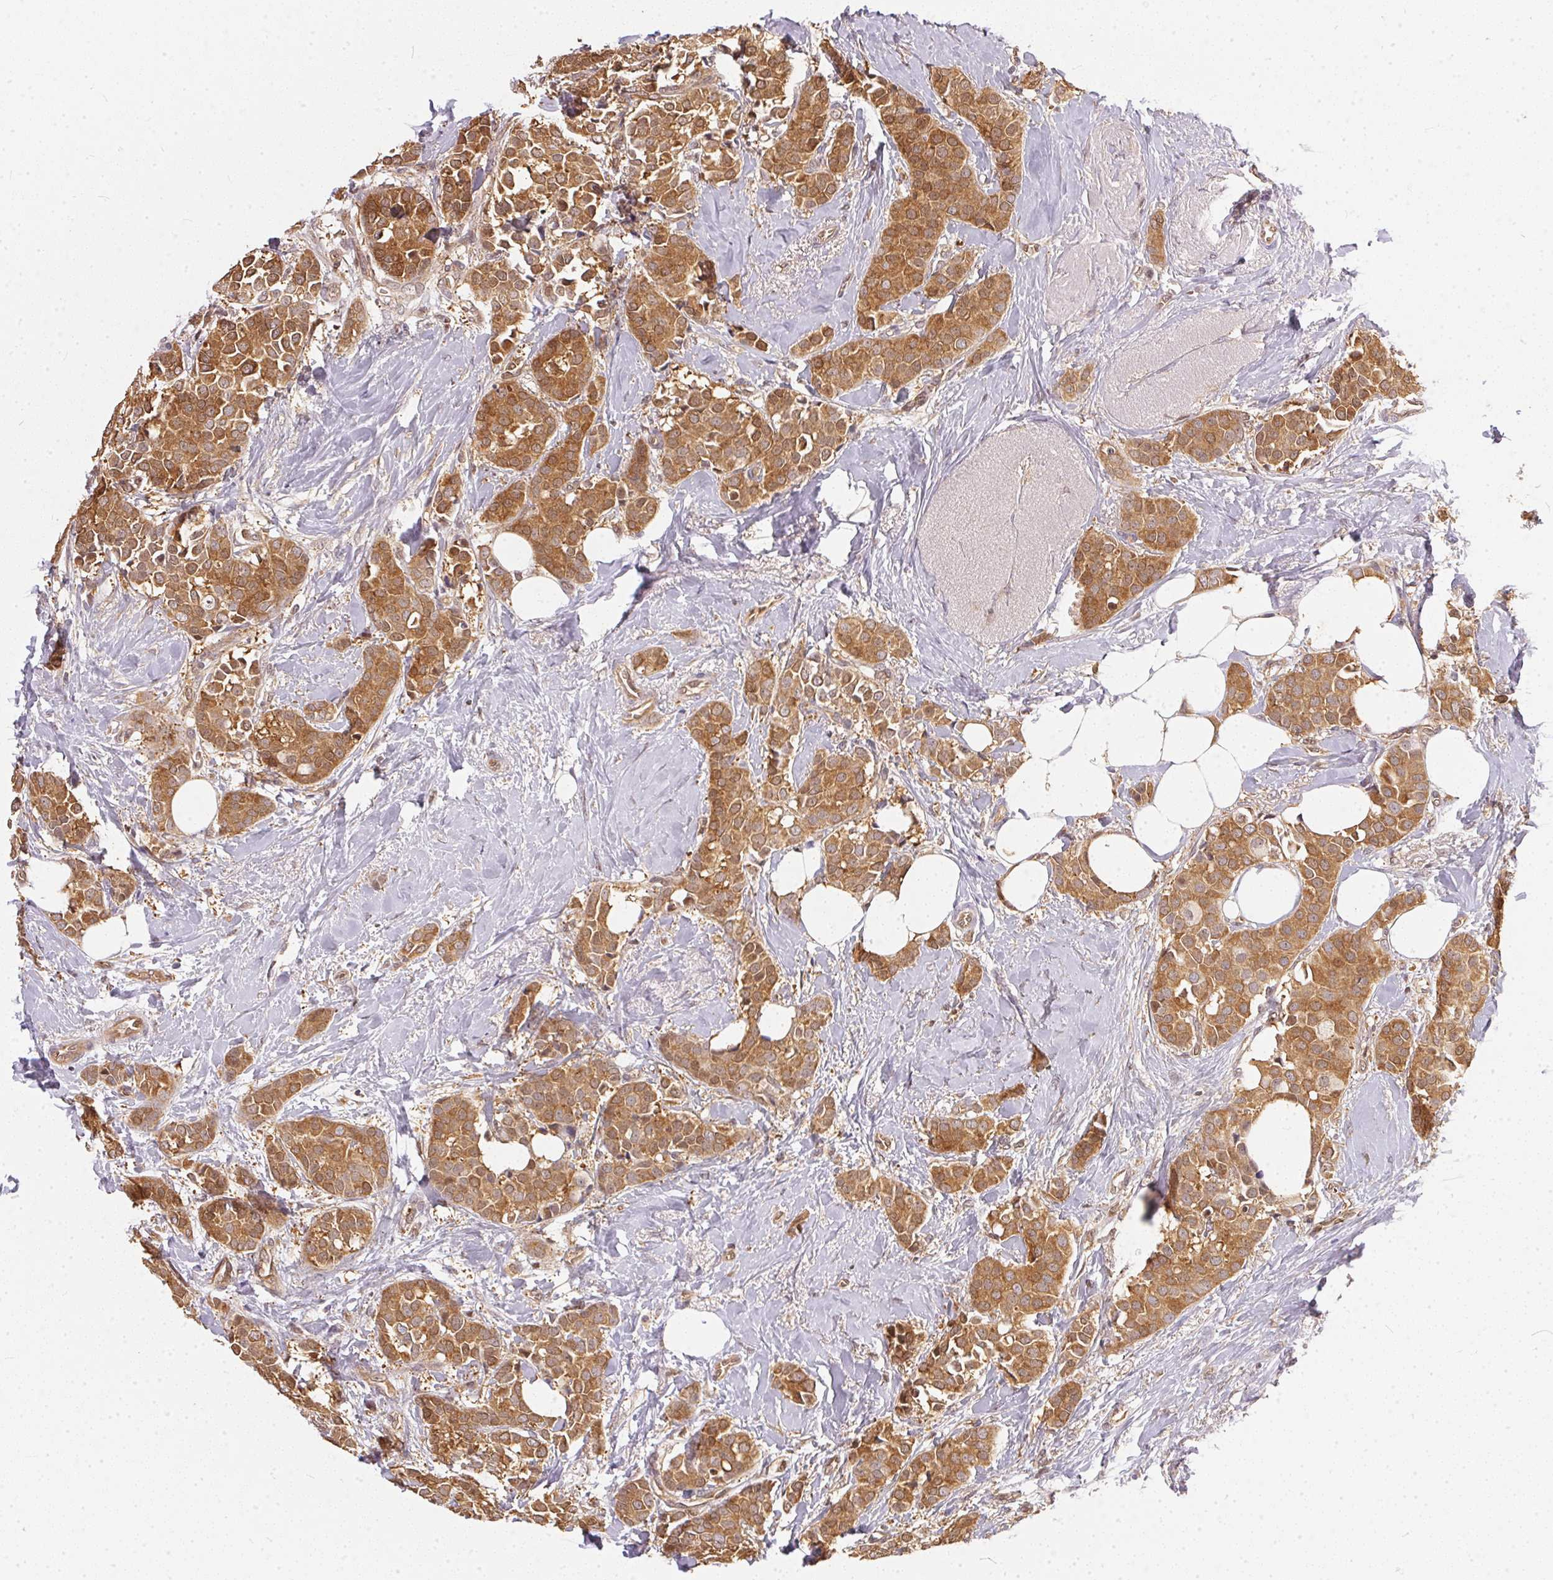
{"staining": {"intensity": "moderate", "quantity": ">75%", "location": "cytoplasmic/membranous"}, "tissue": "breast cancer", "cell_type": "Tumor cells", "image_type": "cancer", "snomed": [{"axis": "morphology", "description": "Duct carcinoma"}, {"axis": "topography", "description": "Breast"}], "caption": "This image exhibits immunohistochemistry (IHC) staining of human breast cancer, with medium moderate cytoplasmic/membranous staining in approximately >75% of tumor cells.", "gene": "BLMH", "patient": {"sex": "female", "age": 79}}